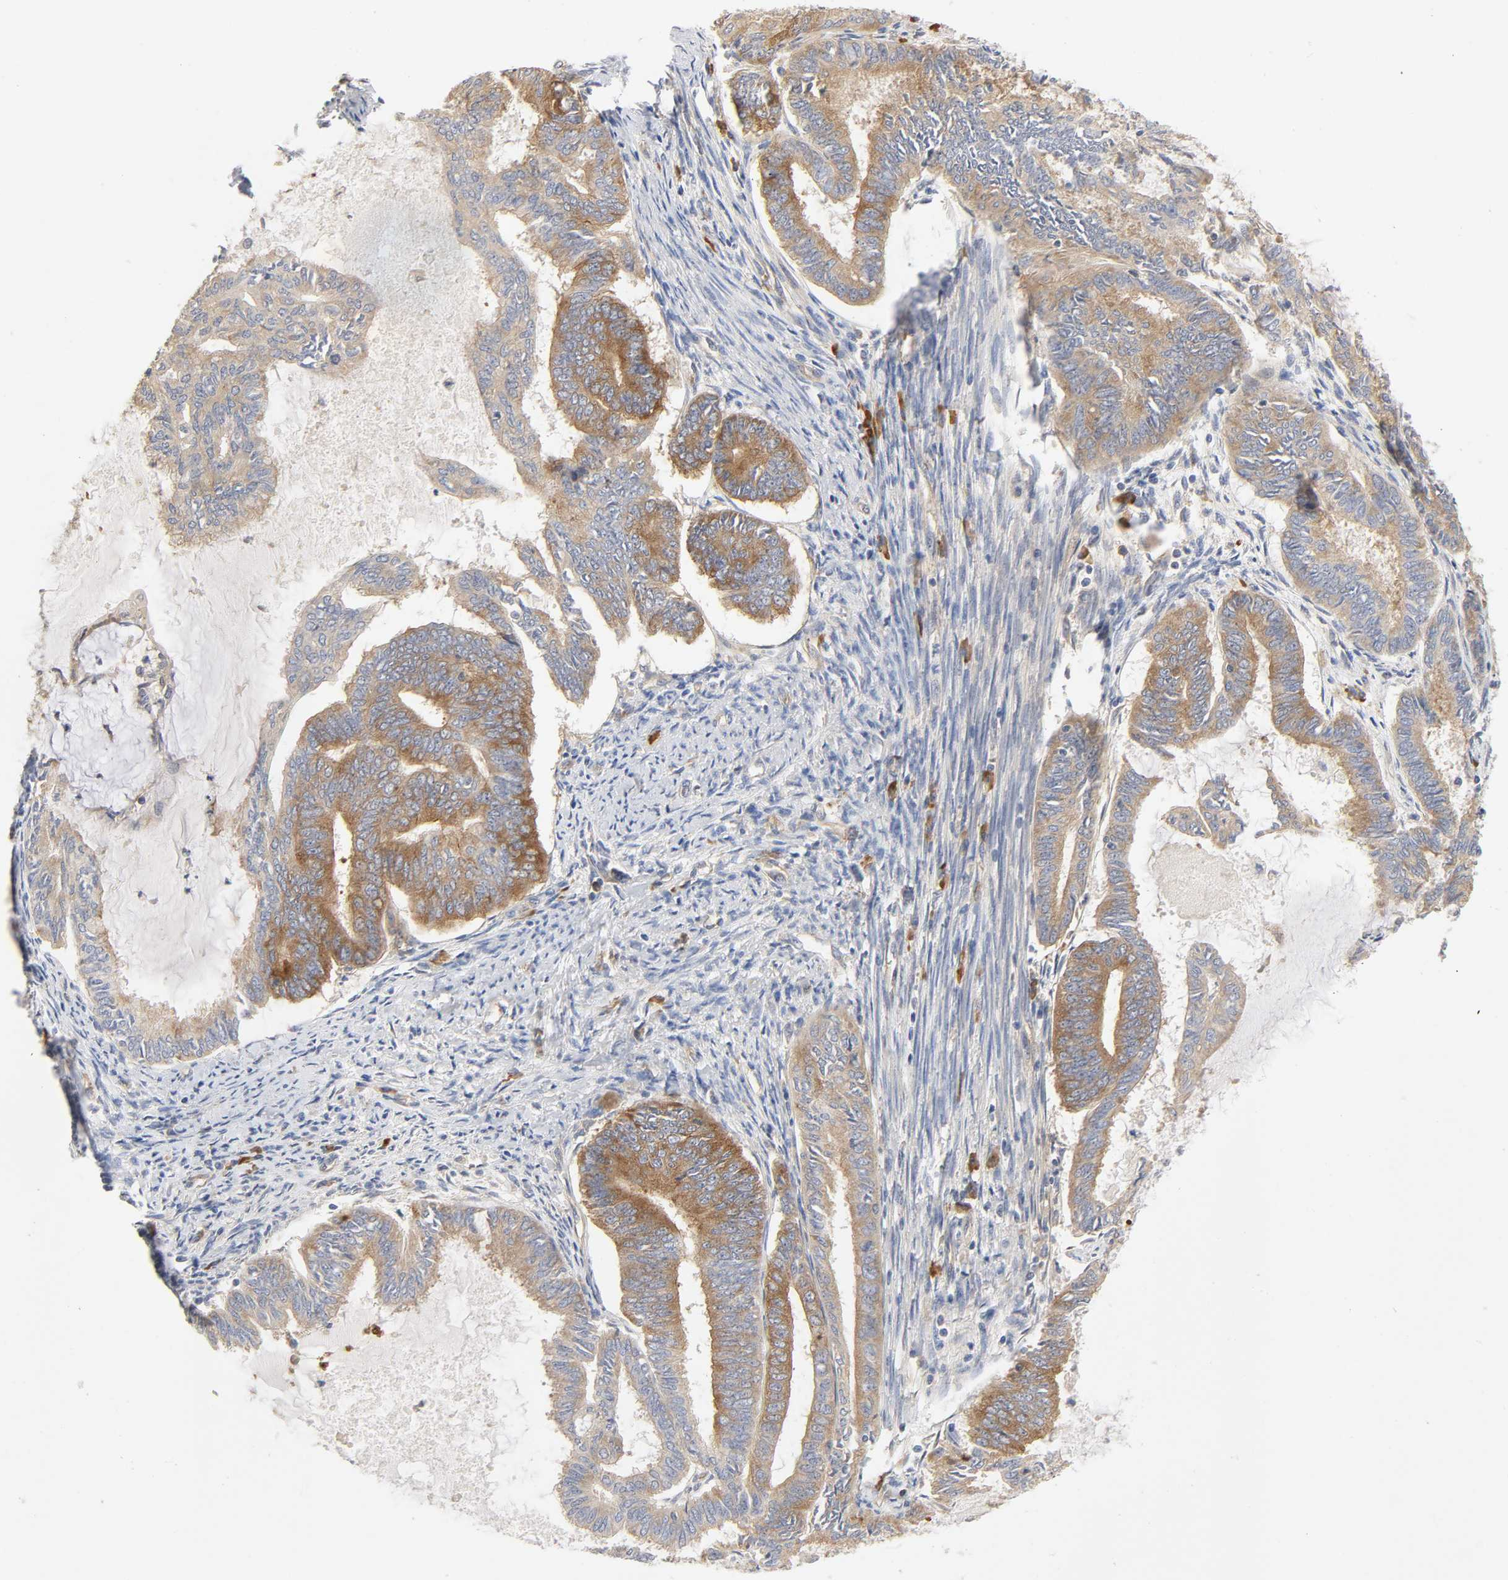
{"staining": {"intensity": "moderate", "quantity": ">75%", "location": "cytoplasmic/membranous"}, "tissue": "endometrial cancer", "cell_type": "Tumor cells", "image_type": "cancer", "snomed": [{"axis": "morphology", "description": "Adenocarcinoma, NOS"}, {"axis": "topography", "description": "Endometrium"}], "caption": "This histopathology image displays IHC staining of human endometrial cancer (adenocarcinoma), with medium moderate cytoplasmic/membranous expression in approximately >75% of tumor cells.", "gene": "SCHIP1", "patient": {"sex": "female", "age": 86}}